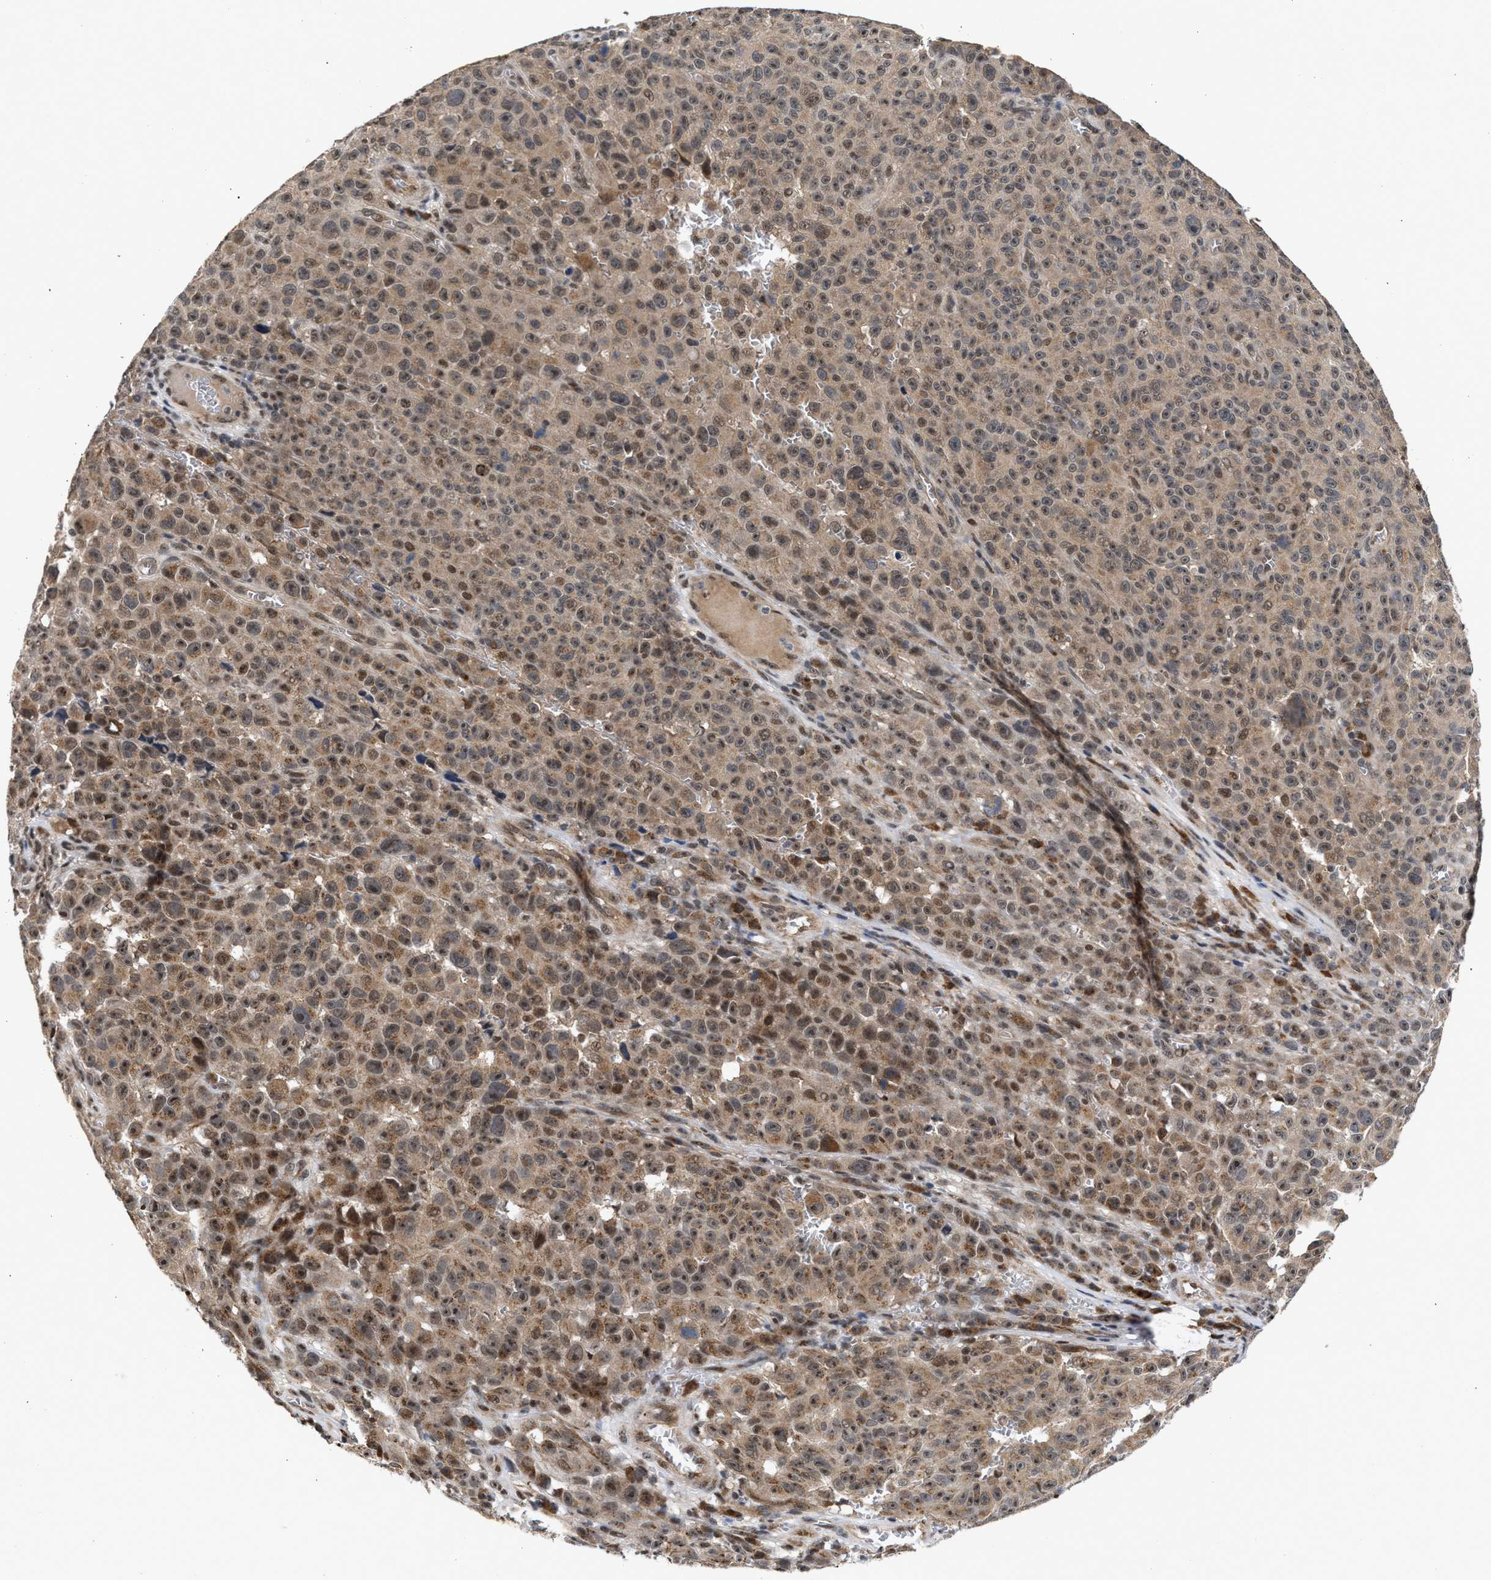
{"staining": {"intensity": "weak", "quantity": ">75%", "location": "cytoplasmic/membranous,nuclear"}, "tissue": "melanoma", "cell_type": "Tumor cells", "image_type": "cancer", "snomed": [{"axis": "morphology", "description": "Malignant melanoma, NOS"}, {"axis": "topography", "description": "Skin"}], "caption": "Protein expression analysis of human malignant melanoma reveals weak cytoplasmic/membranous and nuclear expression in about >75% of tumor cells.", "gene": "MKNK2", "patient": {"sex": "female", "age": 82}}